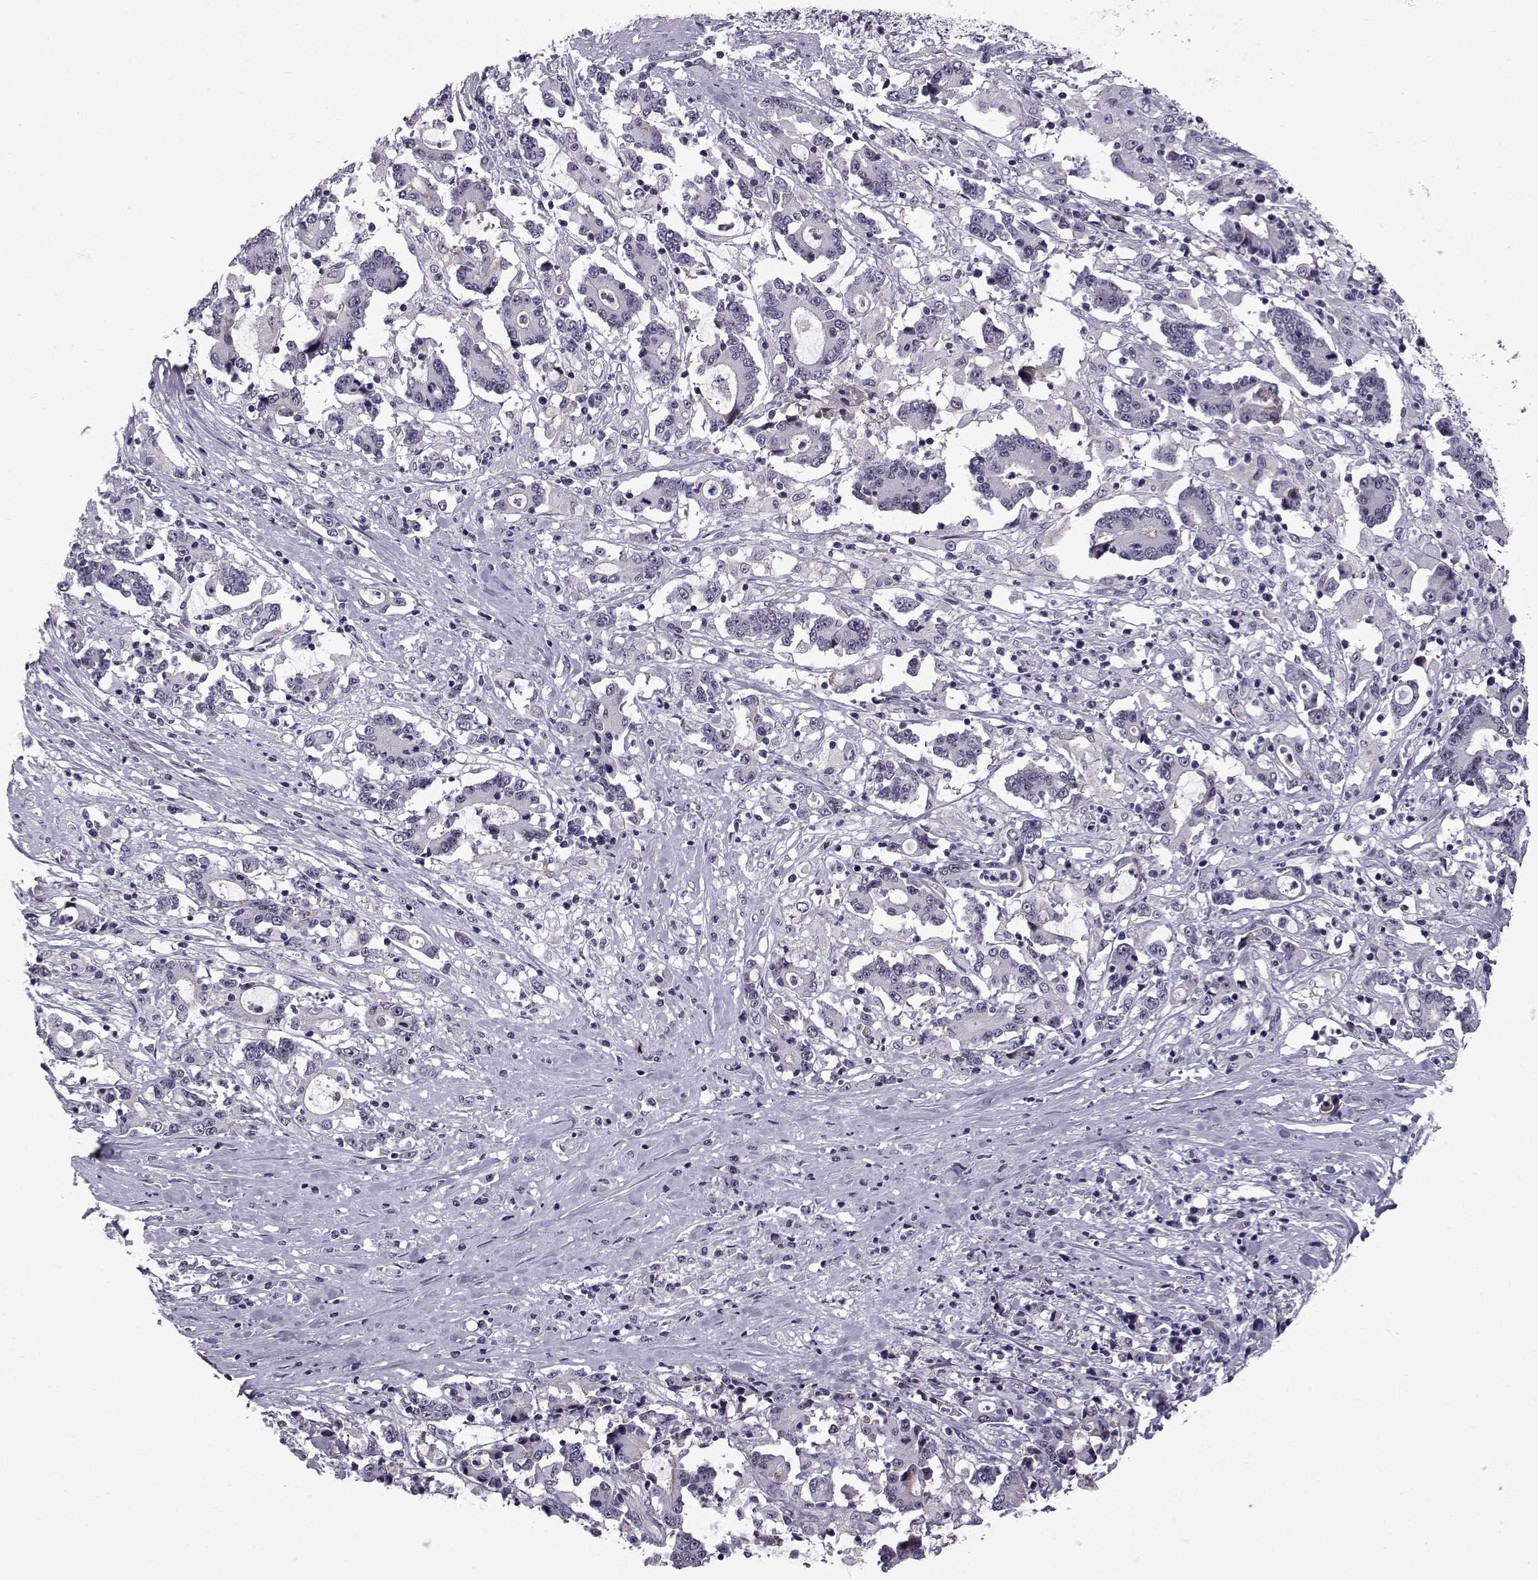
{"staining": {"intensity": "negative", "quantity": "none", "location": "none"}, "tissue": "stomach cancer", "cell_type": "Tumor cells", "image_type": "cancer", "snomed": [{"axis": "morphology", "description": "Adenocarcinoma, NOS"}, {"axis": "topography", "description": "Stomach, upper"}], "caption": "A high-resolution micrograph shows IHC staining of stomach adenocarcinoma, which exhibits no significant staining in tumor cells. (DAB (3,3'-diaminobenzidine) IHC with hematoxylin counter stain).", "gene": "RBM24", "patient": {"sex": "male", "age": 68}}